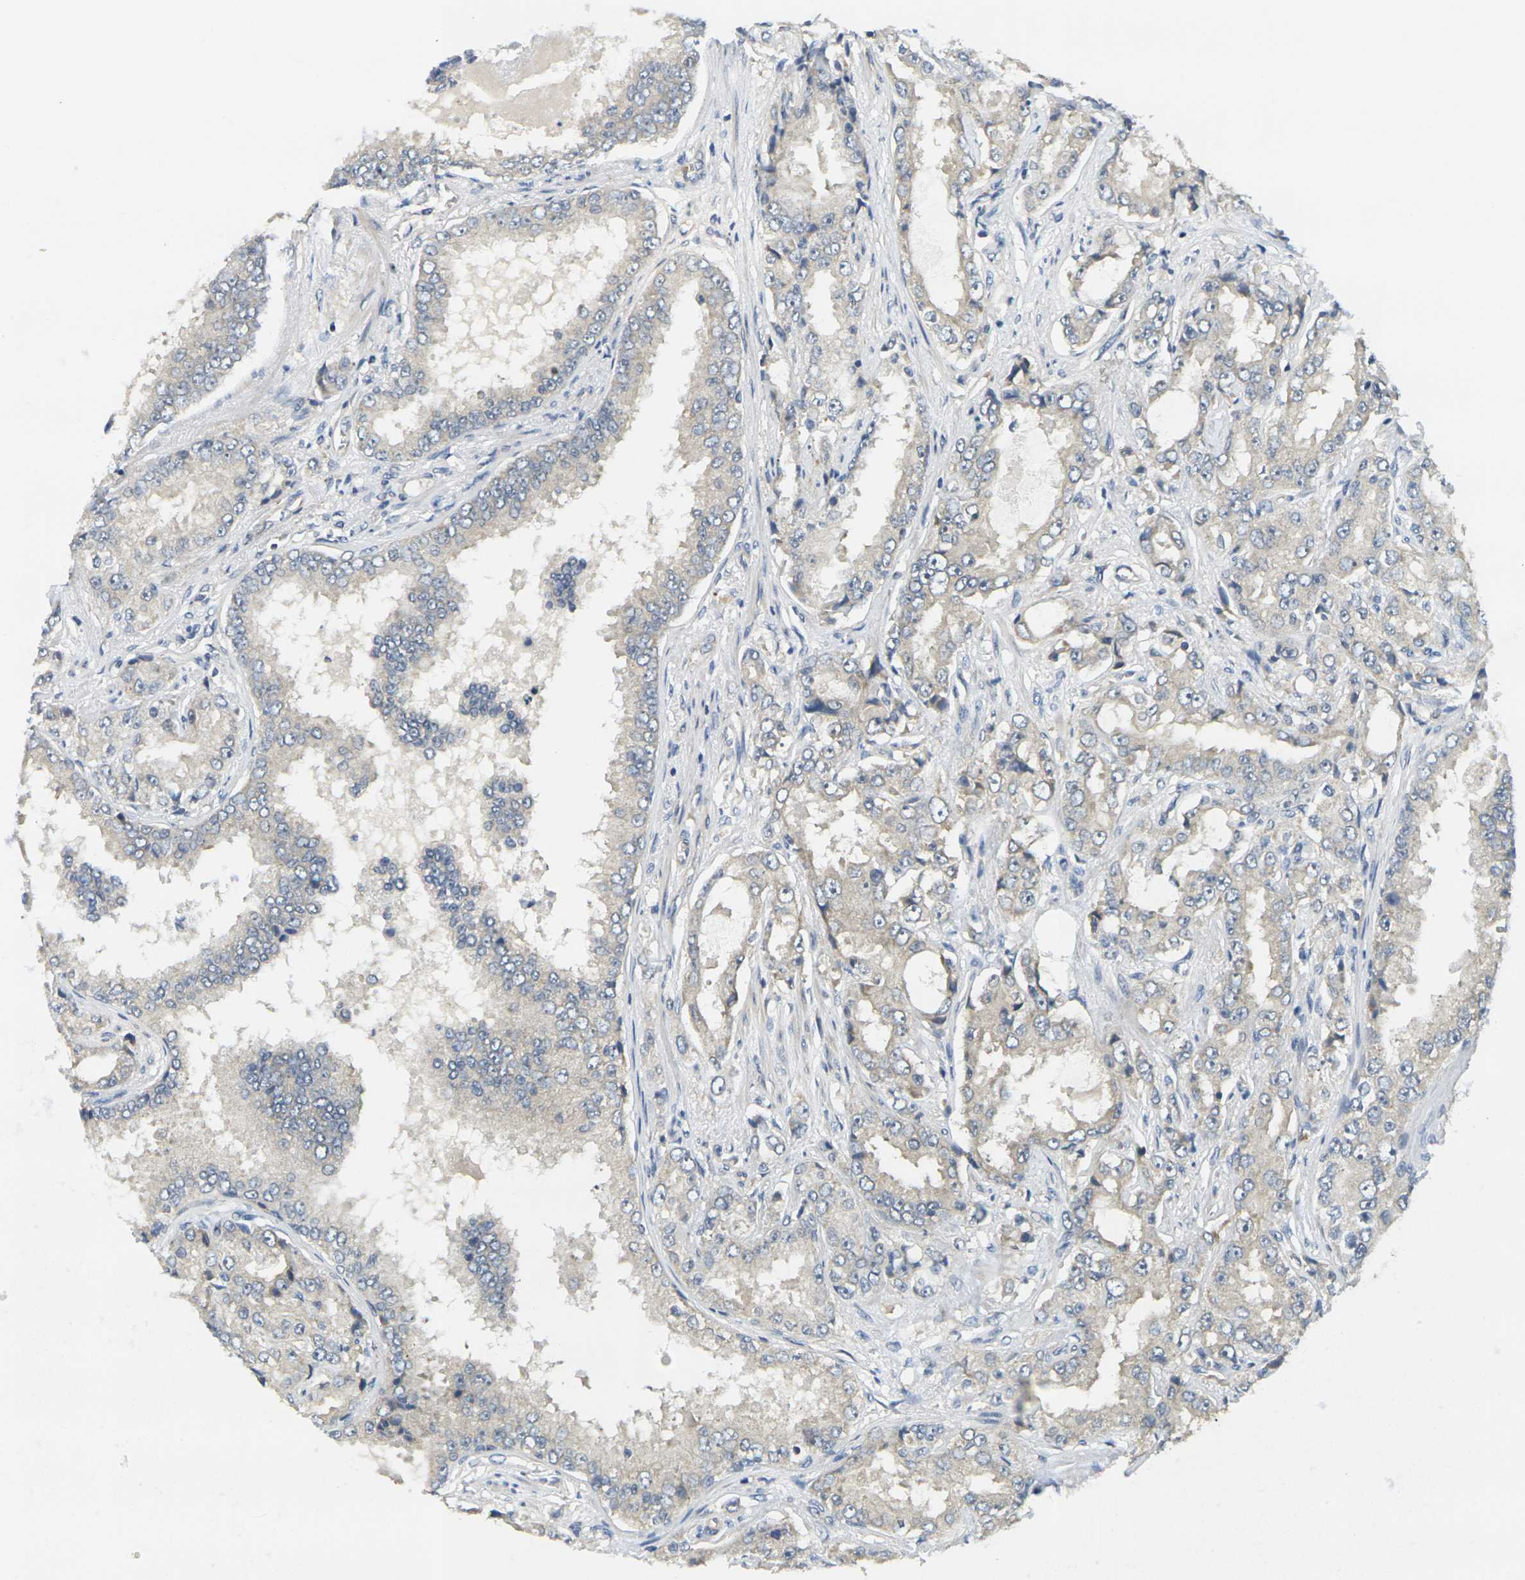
{"staining": {"intensity": "moderate", "quantity": "25%-75%", "location": "cytoplasmic/membranous"}, "tissue": "prostate cancer", "cell_type": "Tumor cells", "image_type": "cancer", "snomed": [{"axis": "morphology", "description": "Adenocarcinoma, High grade"}, {"axis": "topography", "description": "Prostate"}], "caption": "A brown stain shows moderate cytoplasmic/membranous staining of a protein in prostate cancer (adenocarcinoma (high-grade)) tumor cells. (DAB = brown stain, brightfield microscopy at high magnification).", "gene": "MINAR2", "patient": {"sex": "male", "age": 73}}